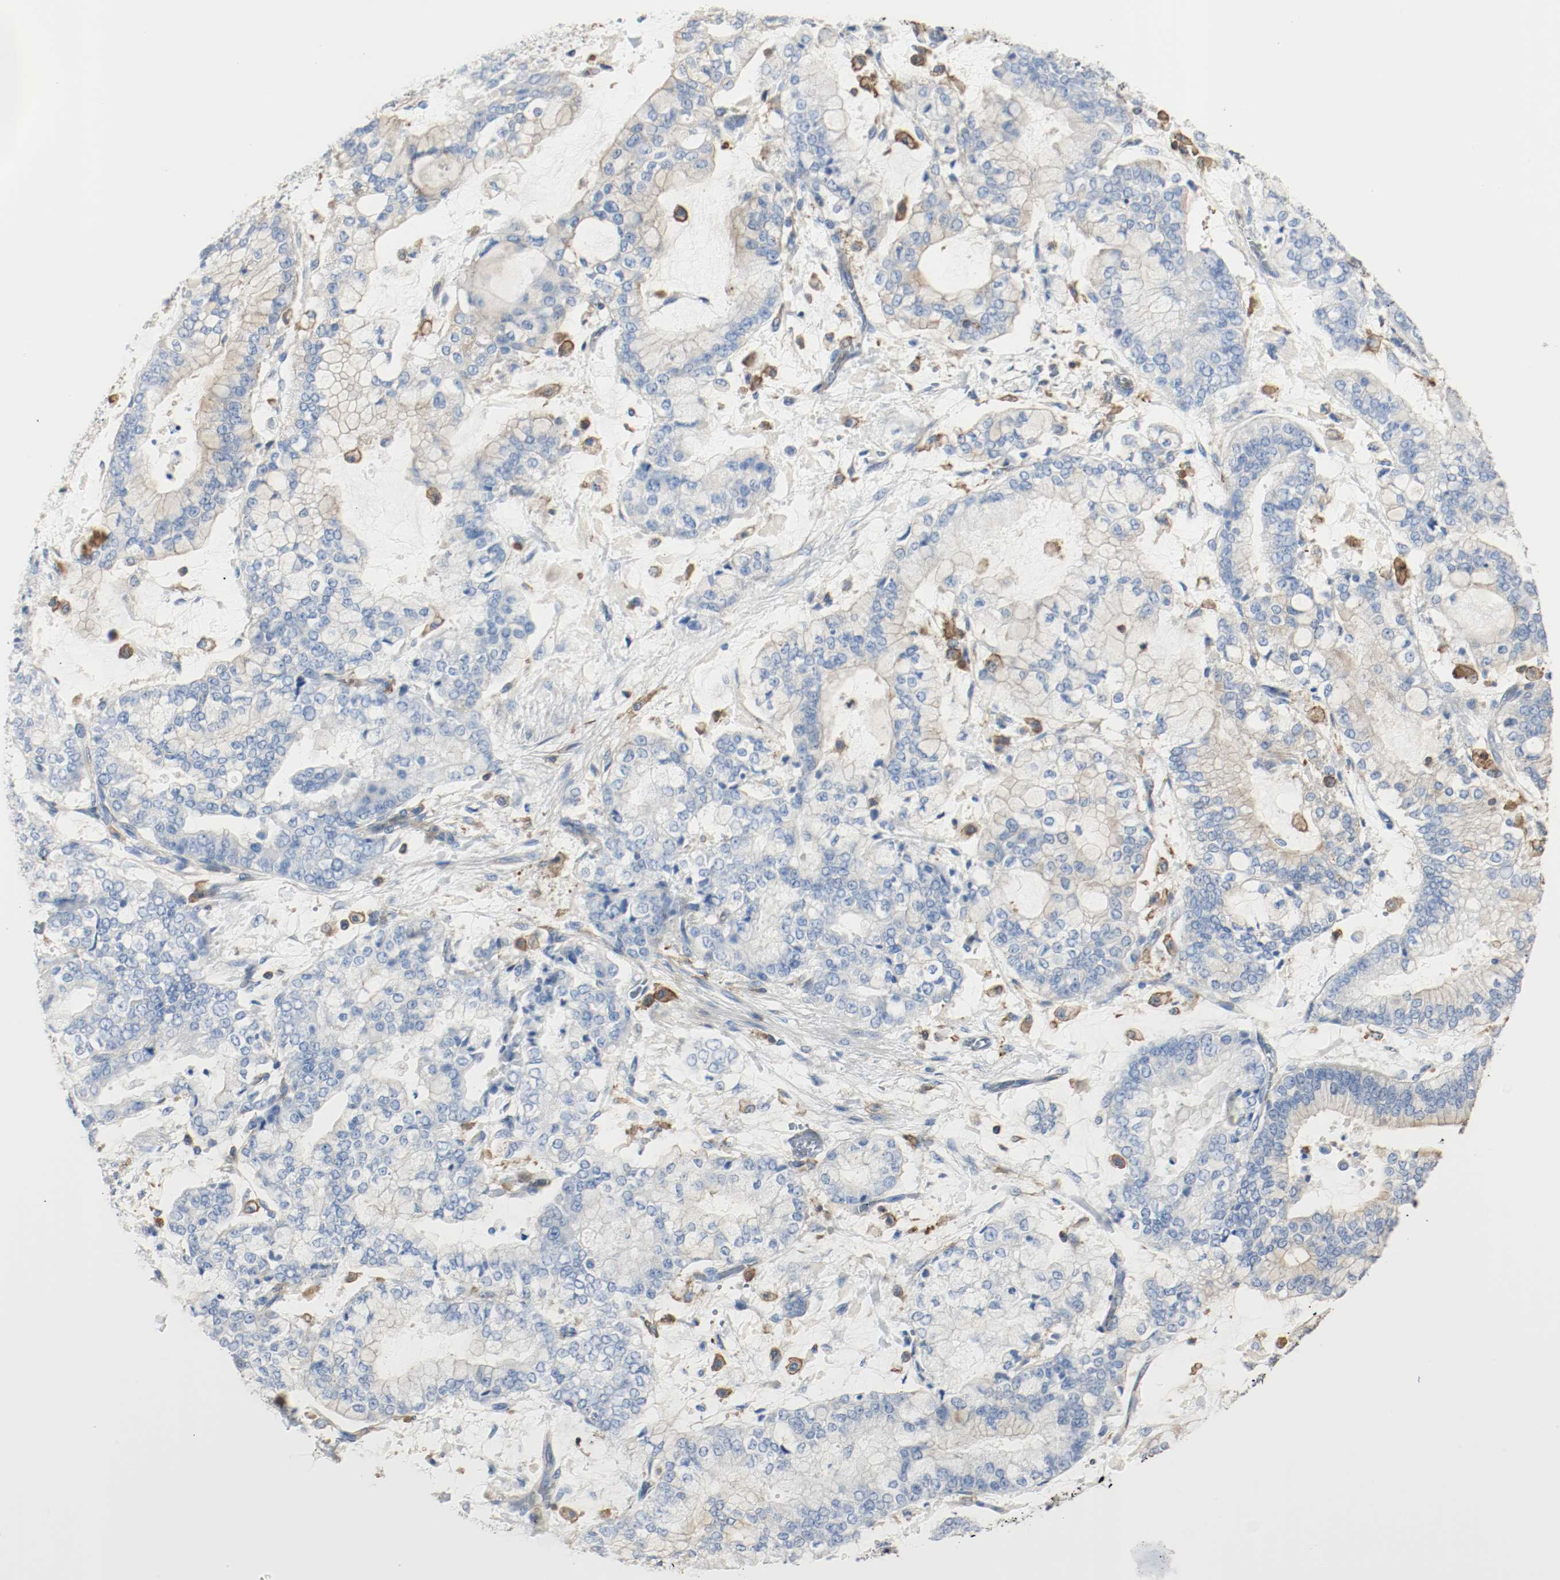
{"staining": {"intensity": "weak", "quantity": "25%-75%", "location": "cytoplasmic/membranous"}, "tissue": "stomach cancer", "cell_type": "Tumor cells", "image_type": "cancer", "snomed": [{"axis": "morphology", "description": "Normal tissue, NOS"}, {"axis": "morphology", "description": "Adenocarcinoma, NOS"}, {"axis": "topography", "description": "Stomach, upper"}, {"axis": "topography", "description": "Stomach"}], "caption": "High-power microscopy captured an immunohistochemistry histopathology image of adenocarcinoma (stomach), revealing weak cytoplasmic/membranous expression in approximately 25%-75% of tumor cells.", "gene": "ARPC1B", "patient": {"sex": "male", "age": 76}}